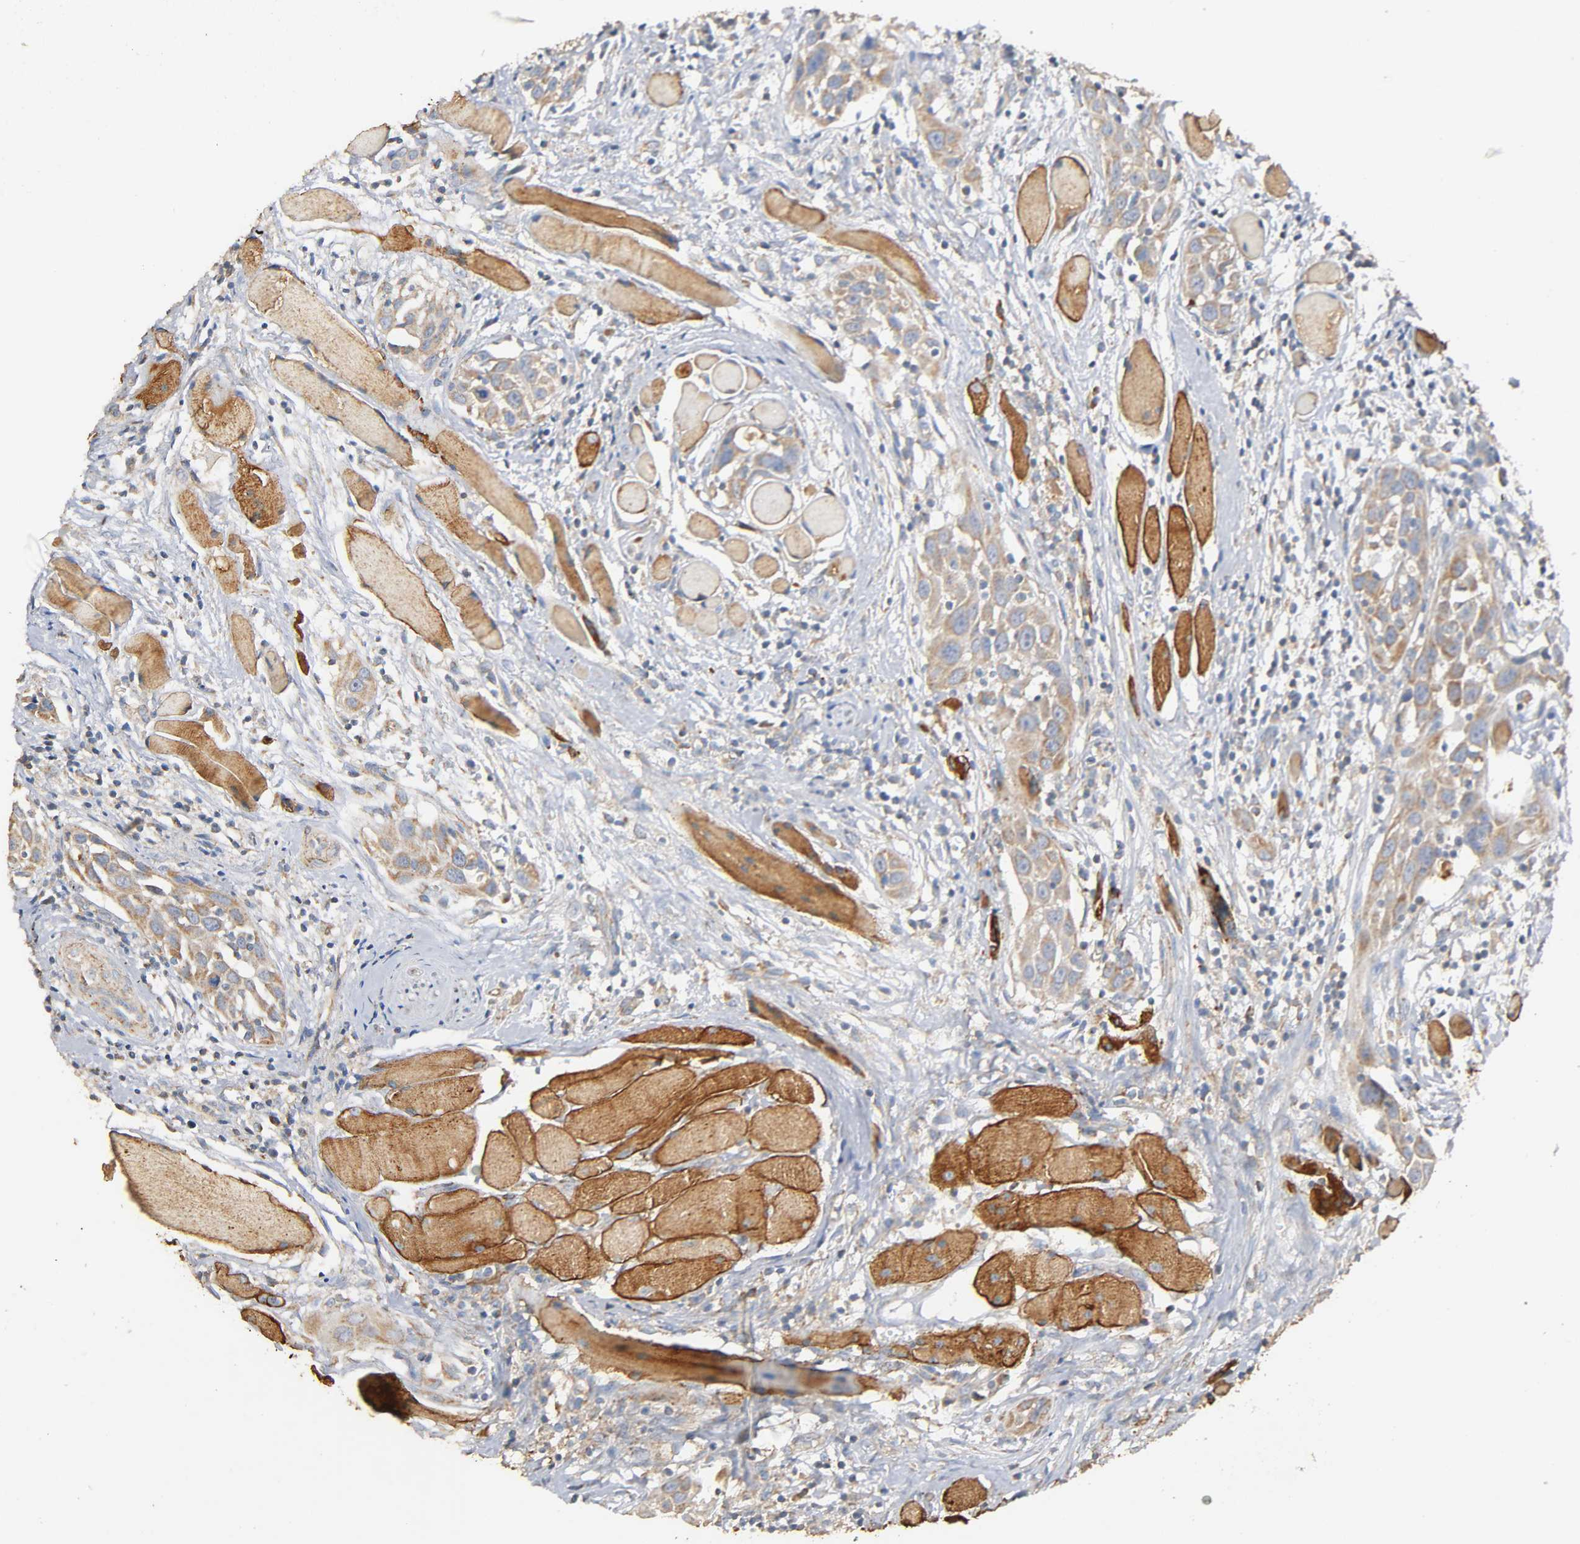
{"staining": {"intensity": "weak", "quantity": "25%-75%", "location": "cytoplasmic/membranous"}, "tissue": "head and neck cancer", "cell_type": "Tumor cells", "image_type": "cancer", "snomed": [{"axis": "morphology", "description": "Squamous cell carcinoma, NOS"}, {"axis": "topography", "description": "Oral tissue"}, {"axis": "topography", "description": "Head-Neck"}], "caption": "Tumor cells show low levels of weak cytoplasmic/membranous positivity in approximately 25%-75% of cells in human head and neck cancer. The protein is shown in brown color, while the nuclei are stained blue.", "gene": "NDUFS3", "patient": {"sex": "female", "age": 50}}